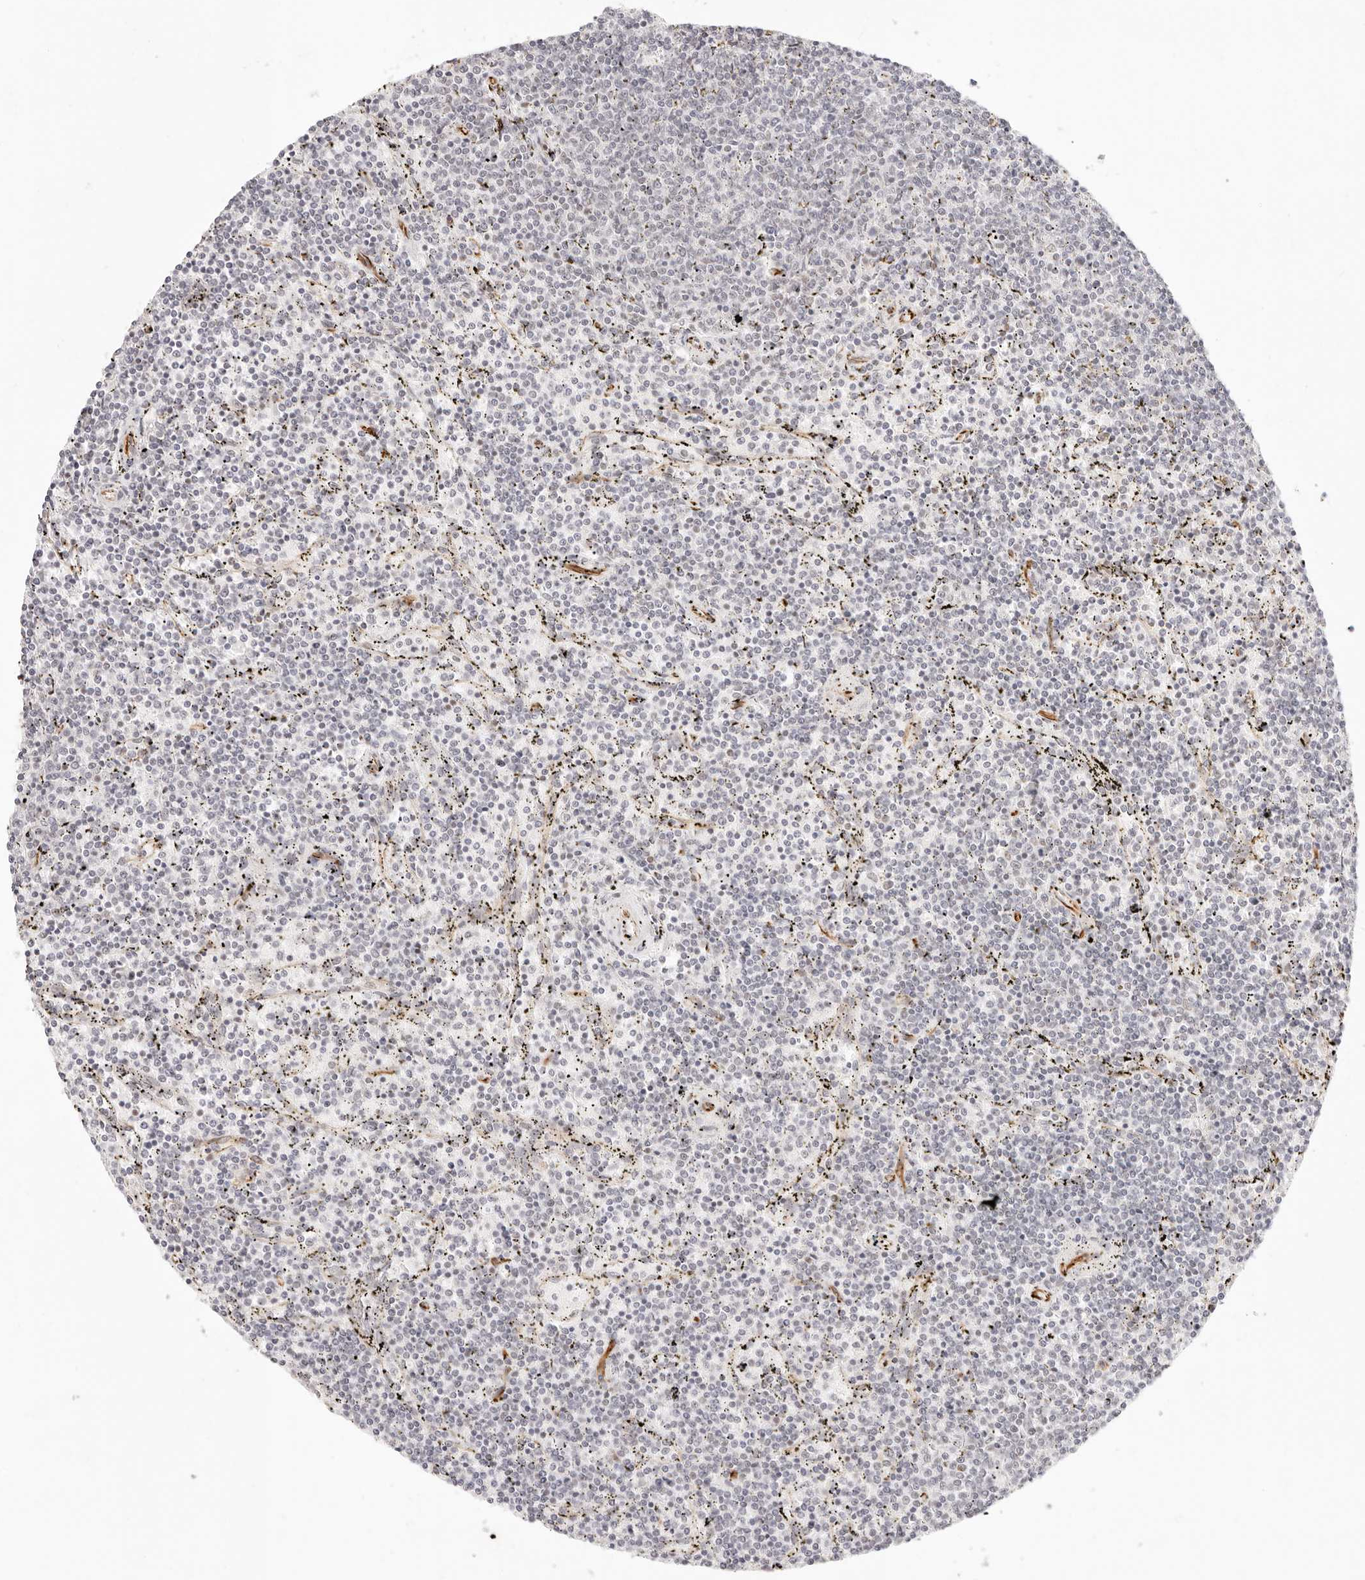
{"staining": {"intensity": "negative", "quantity": "none", "location": "none"}, "tissue": "lymphoma", "cell_type": "Tumor cells", "image_type": "cancer", "snomed": [{"axis": "morphology", "description": "Malignant lymphoma, non-Hodgkin's type, Low grade"}, {"axis": "topography", "description": "Spleen"}], "caption": "Immunohistochemical staining of lymphoma demonstrates no significant staining in tumor cells. The staining was performed using DAB (3,3'-diaminobenzidine) to visualize the protein expression in brown, while the nuclei were stained in blue with hematoxylin (Magnification: 20x).", "gene": "ZC3H11A", "patient": {"sex": "female", "age": 50}}